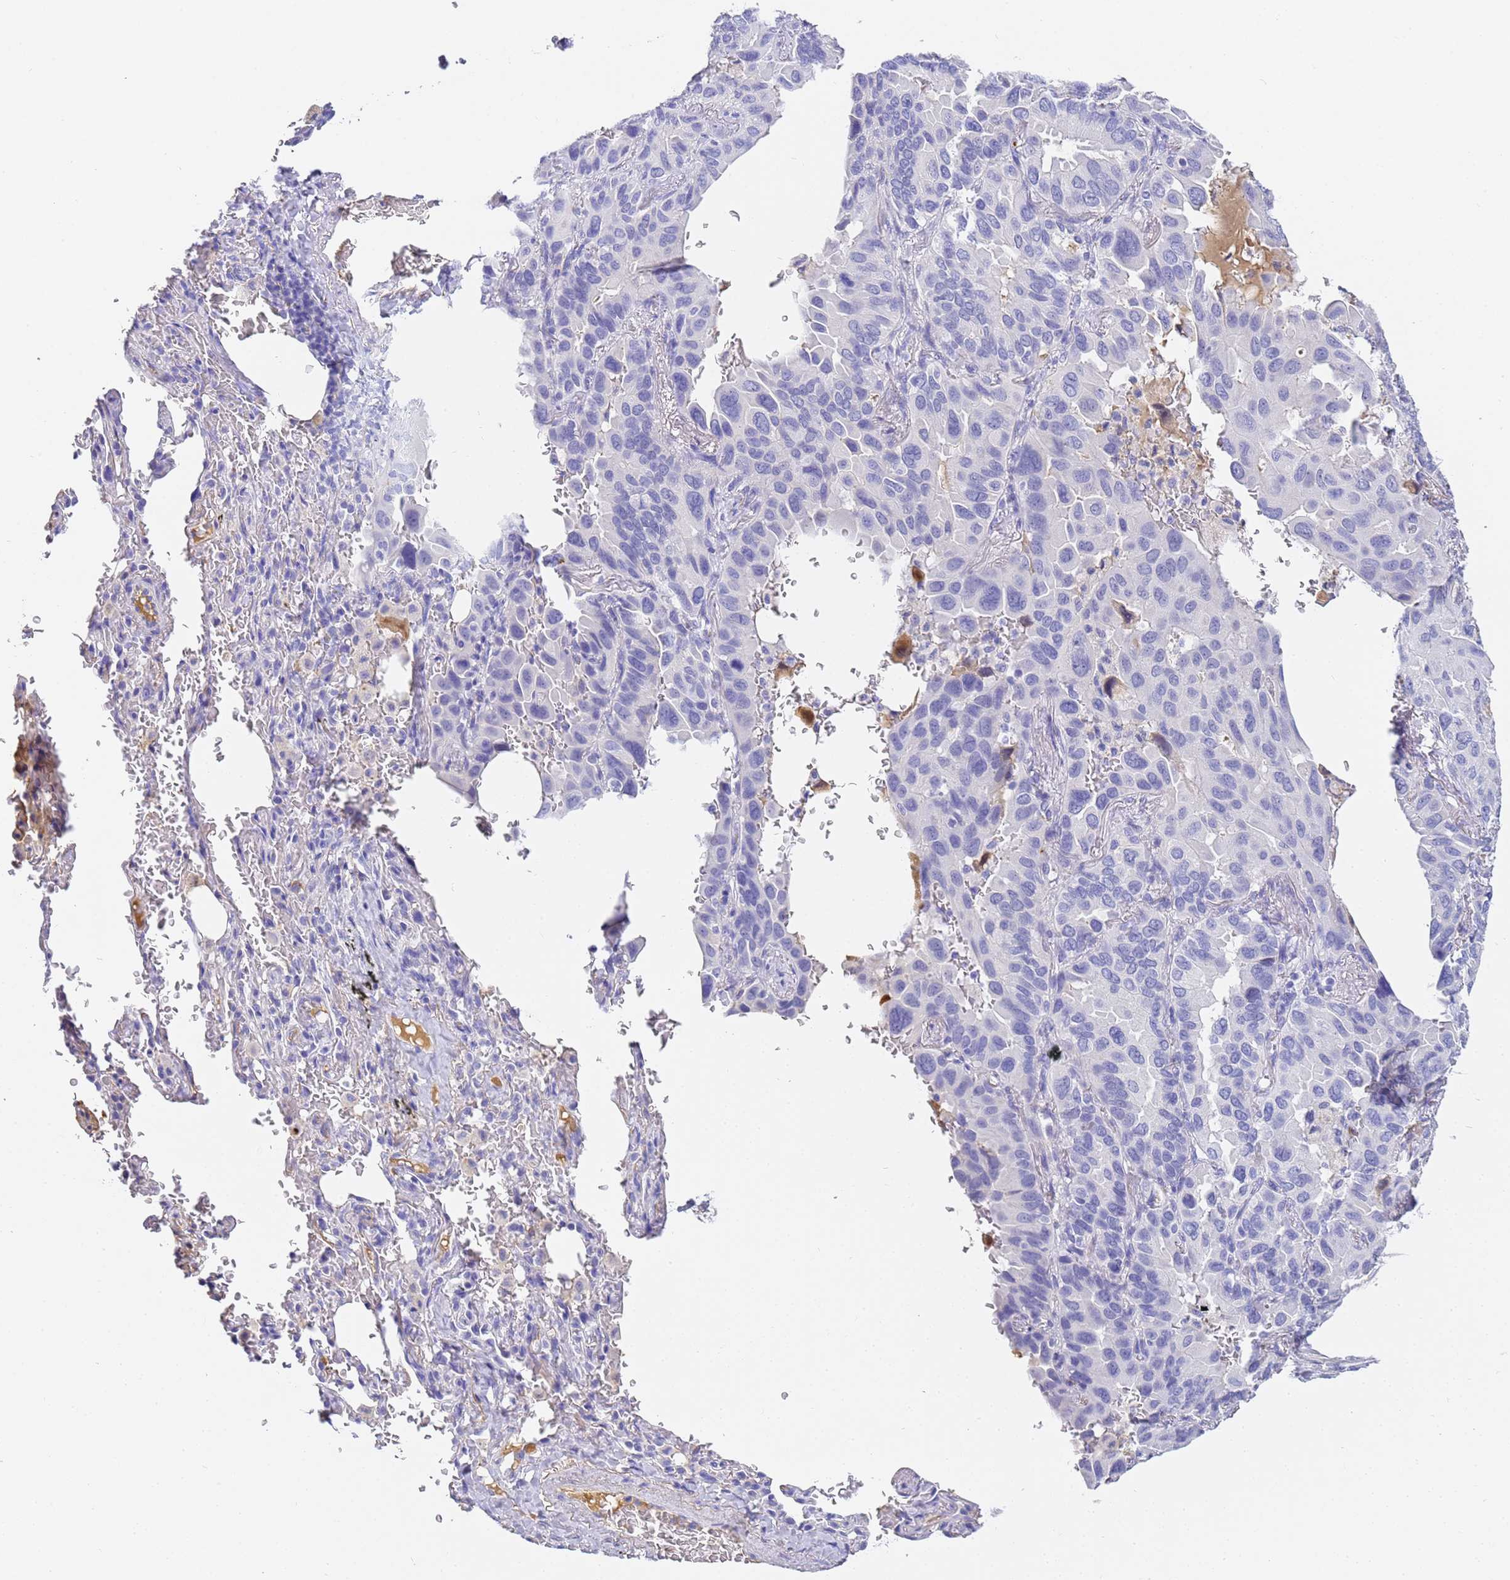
{"staining": {"intensity": "negative", "quantity": "none", "location": "none"}, "tissue": "lung cancer", "cell_type": "Tumor cells", "image_type": "cancer", "snomed": [{"axis": "morphology", "description": "Adenocarcinoma, NOS"}, {"axis": "topography", "description": "Lung"}], "caption": "Lung adenocarcinoma was stained to show a protein in brown. There is no significant positivity in tumor cells. Brightfield microscopy of immunohistochemistry stained with DAB (brown) and hematoxylin (blue), captured at high magnification.", "gene": "CFHR2", "patient": {"sex": "male", "age": 64}}